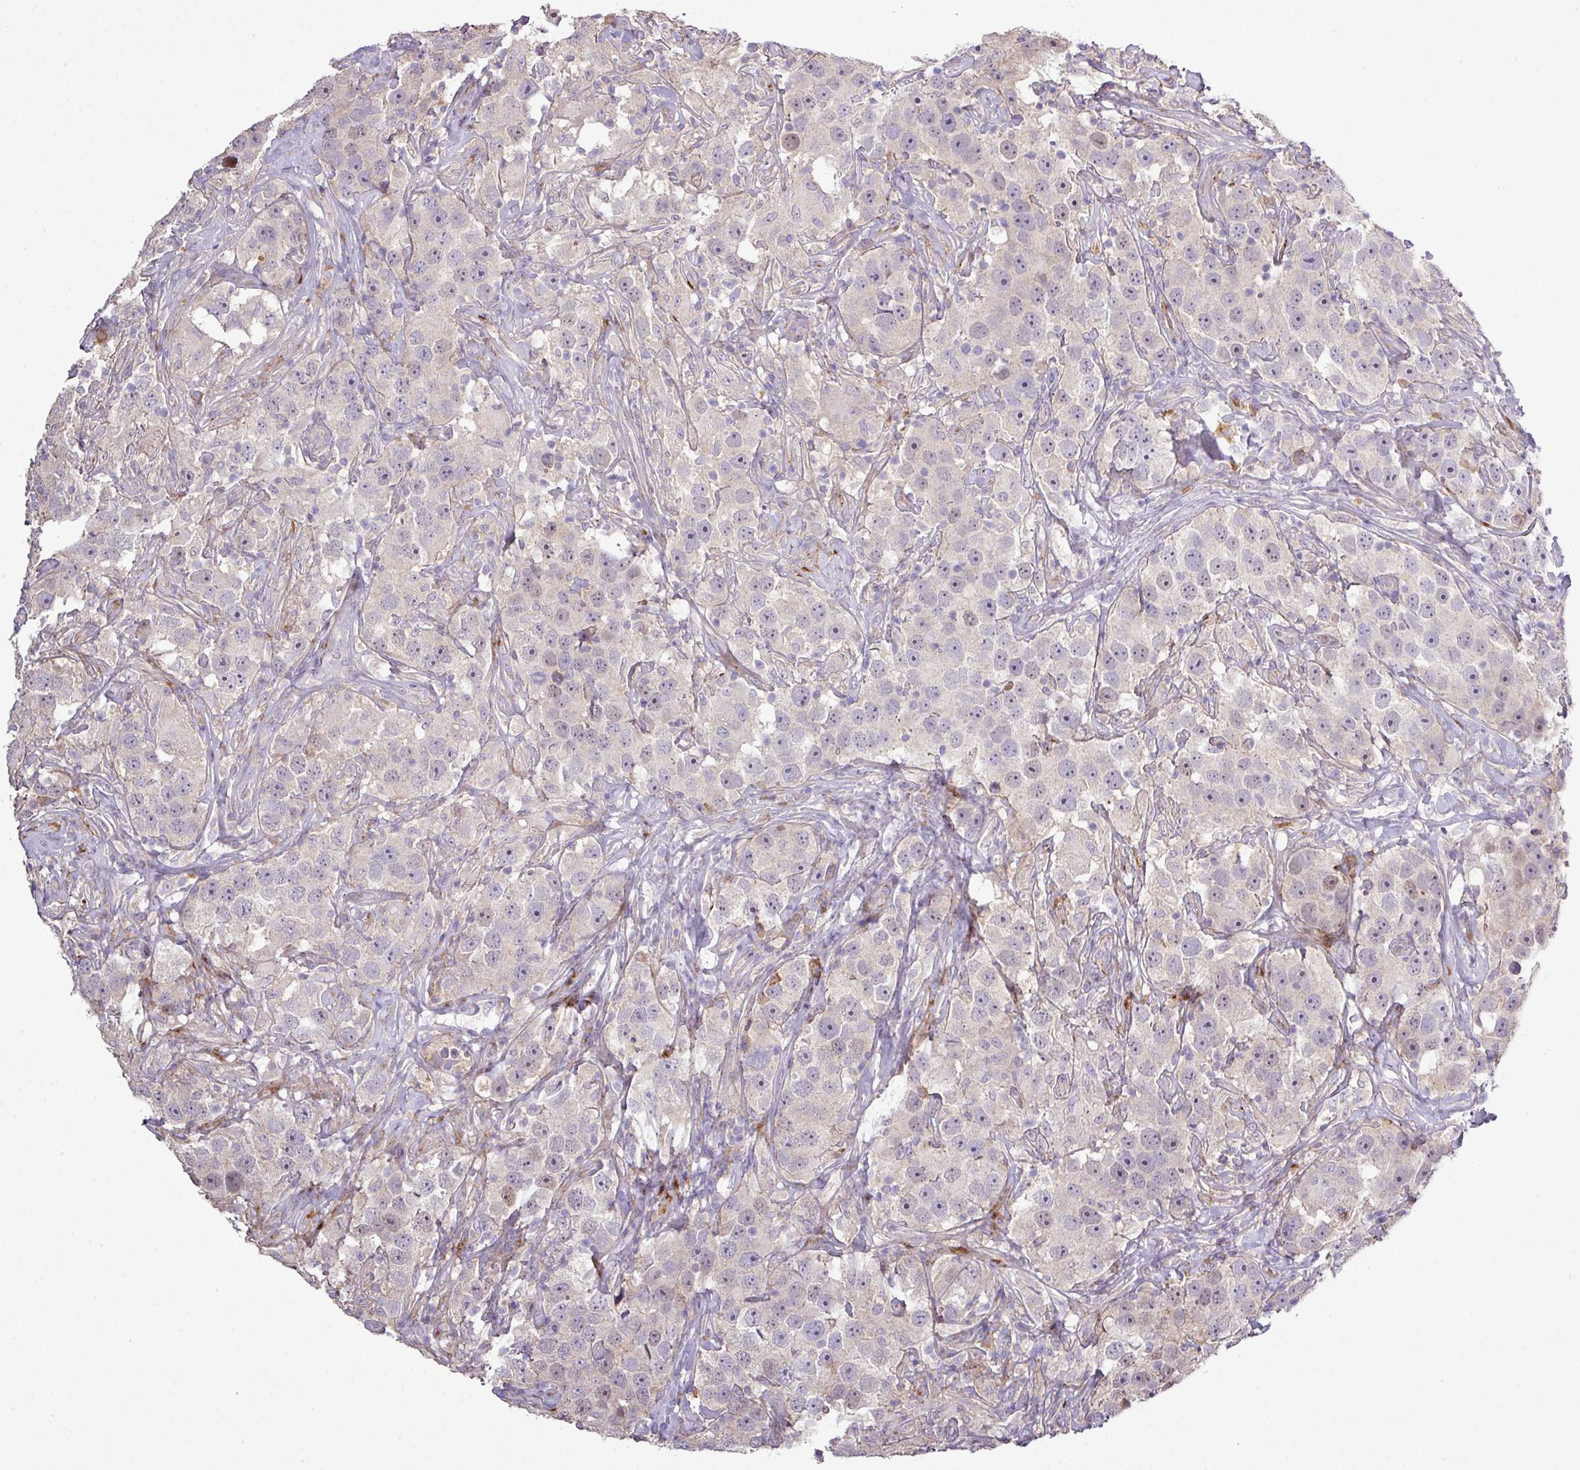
{"staining": {"intensity": "negative", "quantity": "none", "location": "none"}, "tissue": "testis cancer", "cell_type": "Tumor cells", "image_type": "cancer", "snomed": [{"axis": "morphology", "description": "Seminoma, NOS"}, {"axis": "topography", "description": "Testis"}], "caption": "Immunohistochemical staining of testis cancer (seminoma) exhibits no significant staining in tumor cells.", "gene": "TPRA1", "patient": {"sex": "male", "age": 49}}